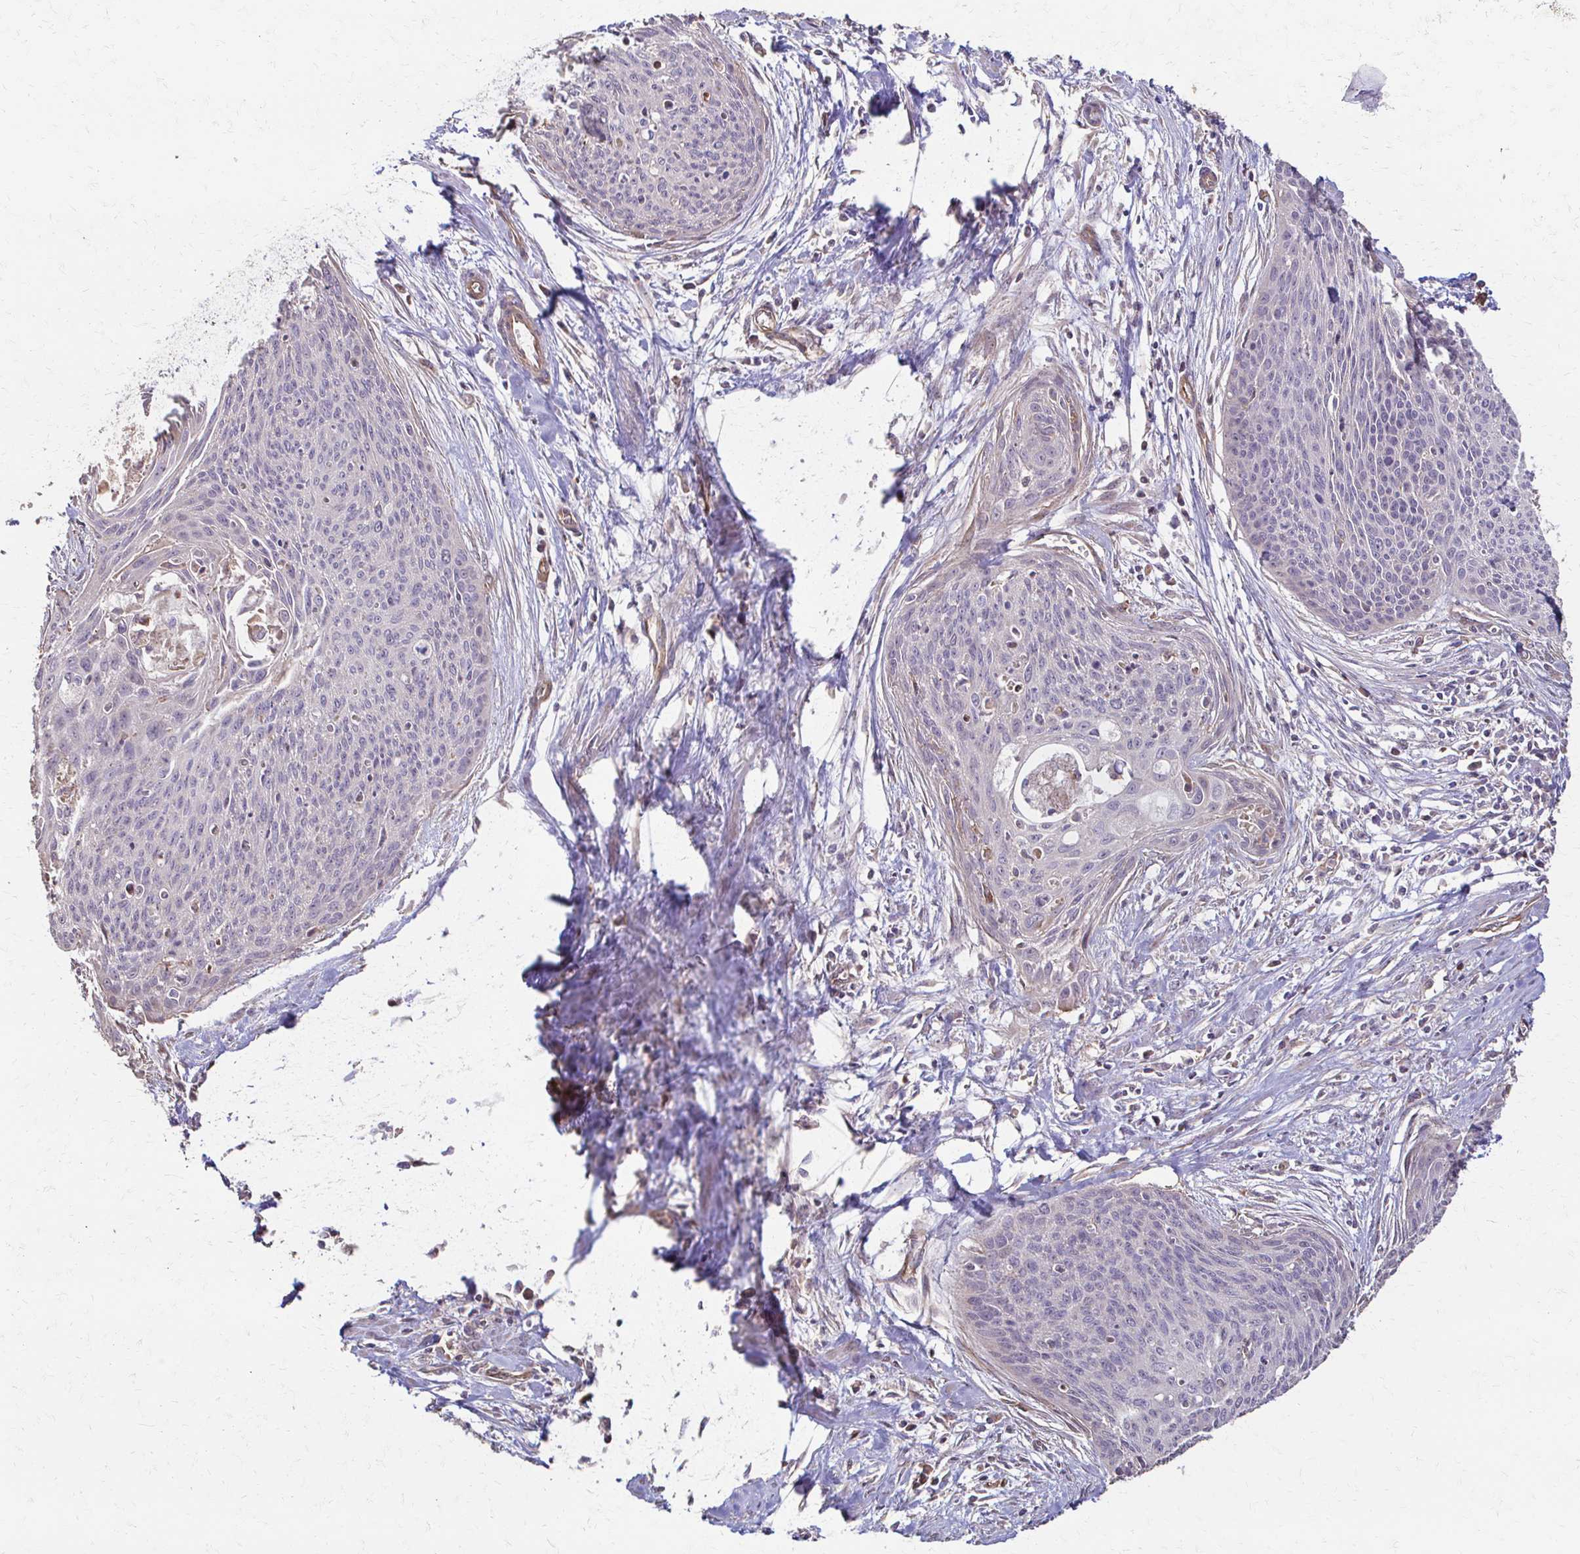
{"staining": {"intensity": "negative", "quantity": "none", "location": "none"}, "tissue": "cervical cancer", "cell_type": "Tumor cells", "image_type": "cancer", "snomed": [{"axis": "morphology", "description": "Squamous cell carcinoma, NOS"}, {"axis": "topography", "description": "Cervix"}], "caption": "A high-resolution micrograph shows immunohistochemistry (IHC) staining of cervical cancer, which reveals no significant positivity in tumor cells.", "gene": "IL18BP", "patient": {"sex": "female", "age": 55}}